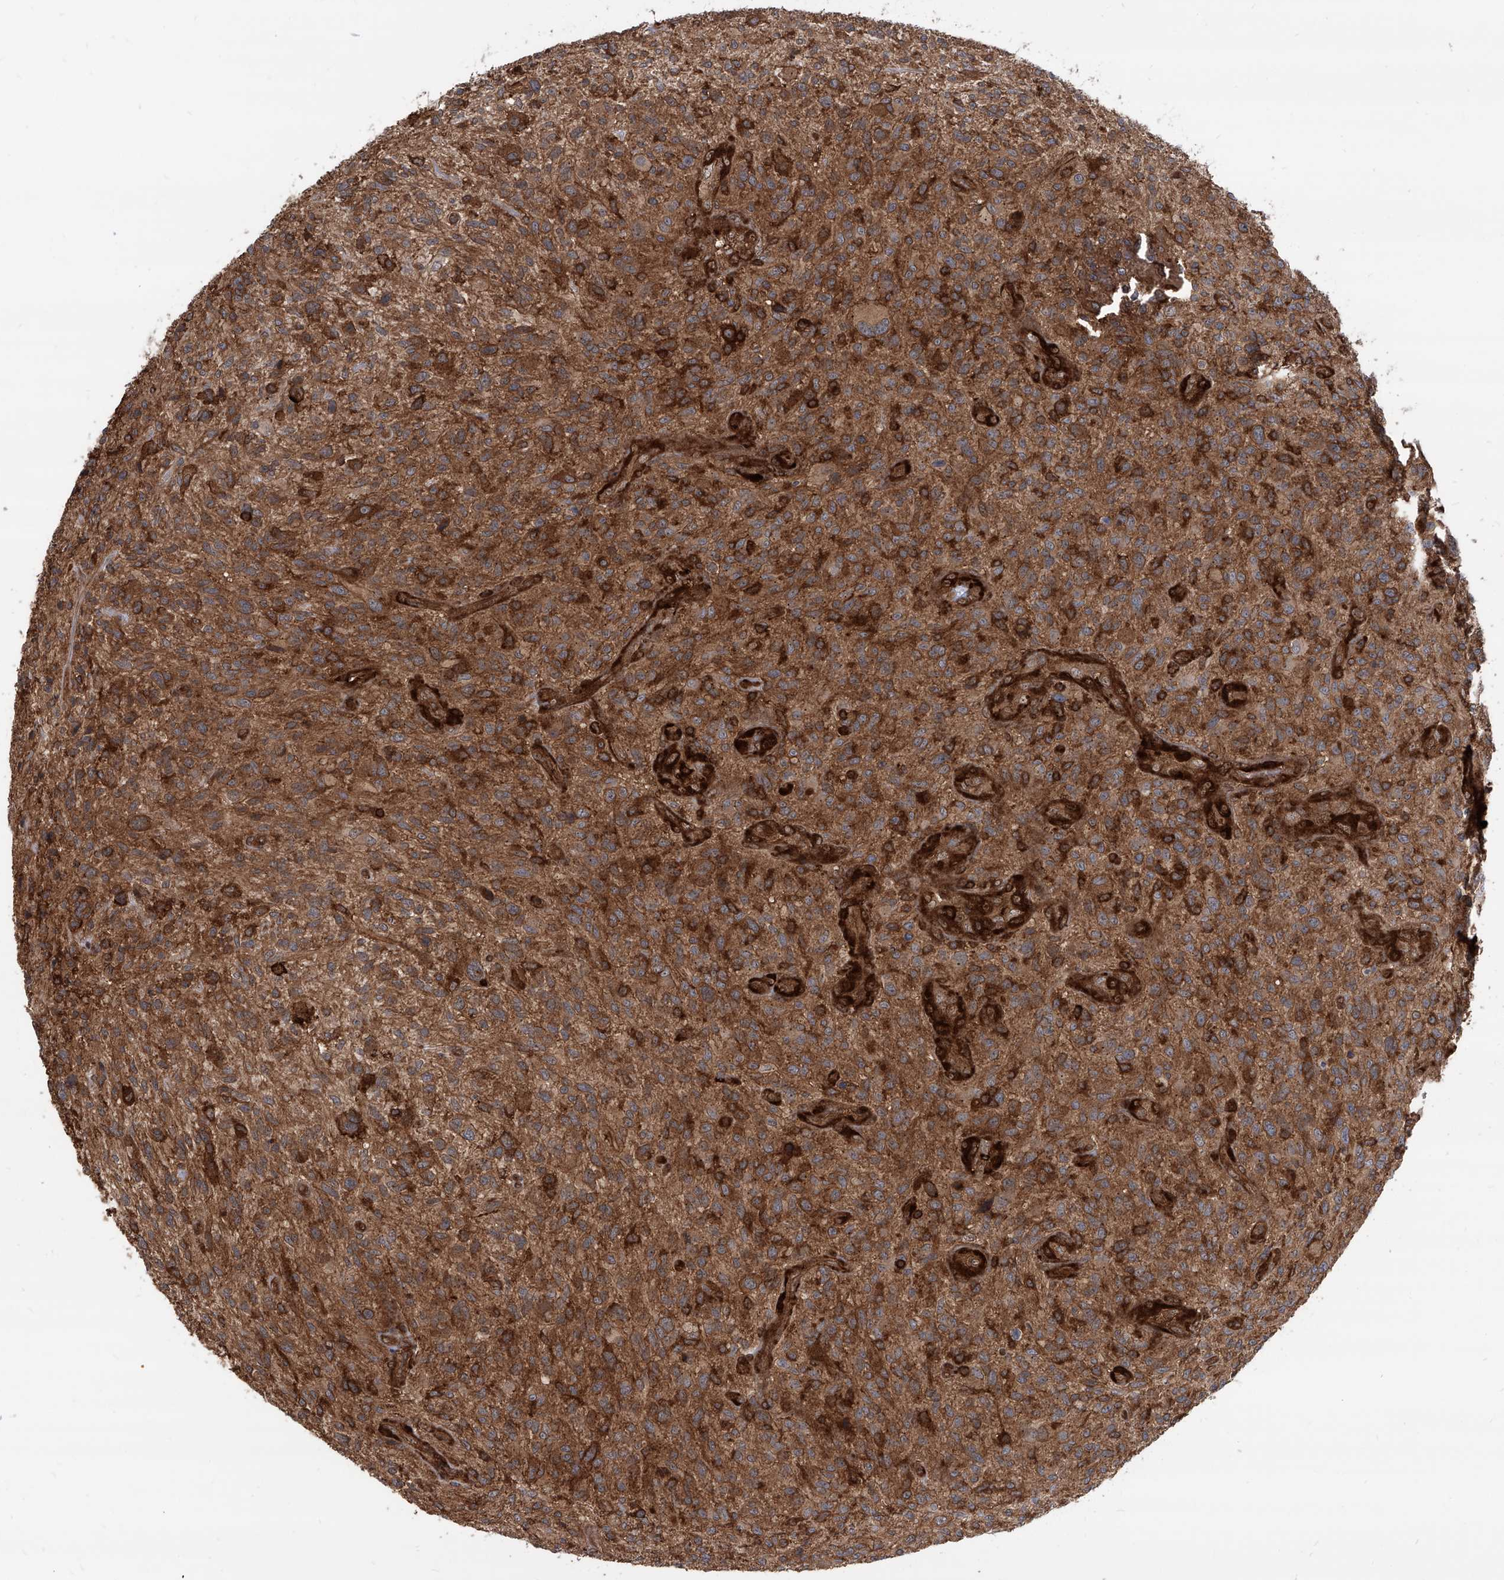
{"staining": {"intensity": "strong", "quantity": ">75%", "location": "cytoplasmic/membranous"}, "tissue": "glioma", "cell_type": "Tumor cells", "image_type": "cancer", "snomed": [{"axis": "morphology", "description": "Glioma, malignant, High grade"}, {"axis": "topography", "description": "Brain"}], "caption": "Immunohistochemistry micrograph of neoplastic tissue: malignant high-grade glioma stained using immunohistochemistry shows high levels of strong protein expression localized specifically in the cytoplasmic/membranous of tumor cells, appearing as a cytoplasmic/membranous brown color.", "gene": "MAGED2", "patient": {"sex": "male", "age": 47}}